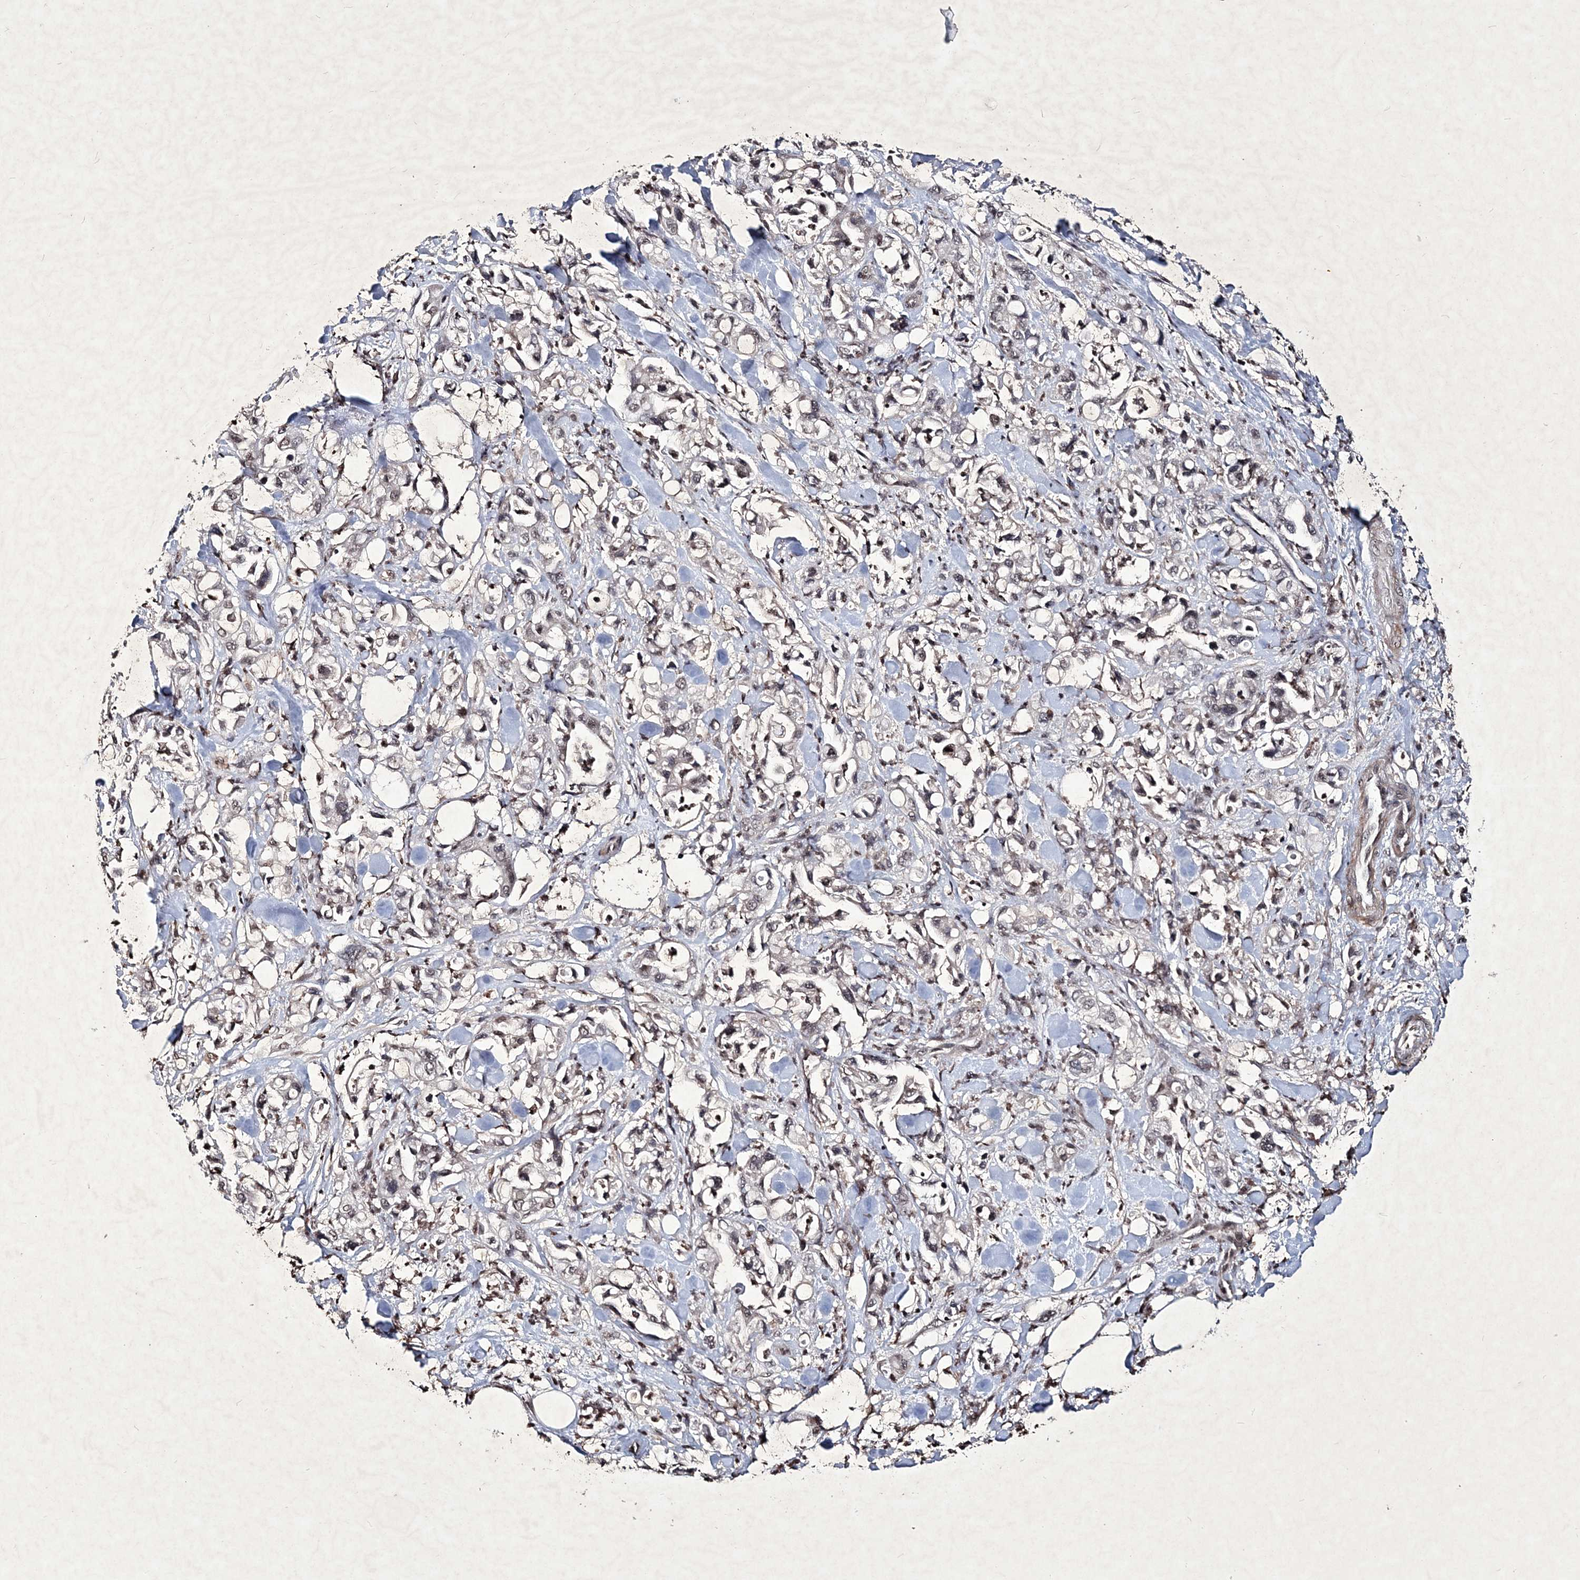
{"staining": {"intensity": "weak", "quantity": ">75%", "location": "nuclear"}, "tissue": "pancreatic cancer", "cell_type": "Tumor cells", "image_type": "cancer", "snomed": [{"axis": "morphology", "description": "Adenocarcinoma, NOS"}, {"axis": "topography", "description": "Pancreas"}], "caption": "Immunohistochemistry staining of pancreatic cancer (adenocarcinoma), which reveals low levels of weak nuclear staining in approximately >75% of tumor cells indicating weak nuclear protein expression. The staining was performed using DAB (brown) for protein detection and nuclei were counterstained in hematoxylin (blue).", "gene": "SOWAHB", "patient": {"sex": "male", "age": 70}}